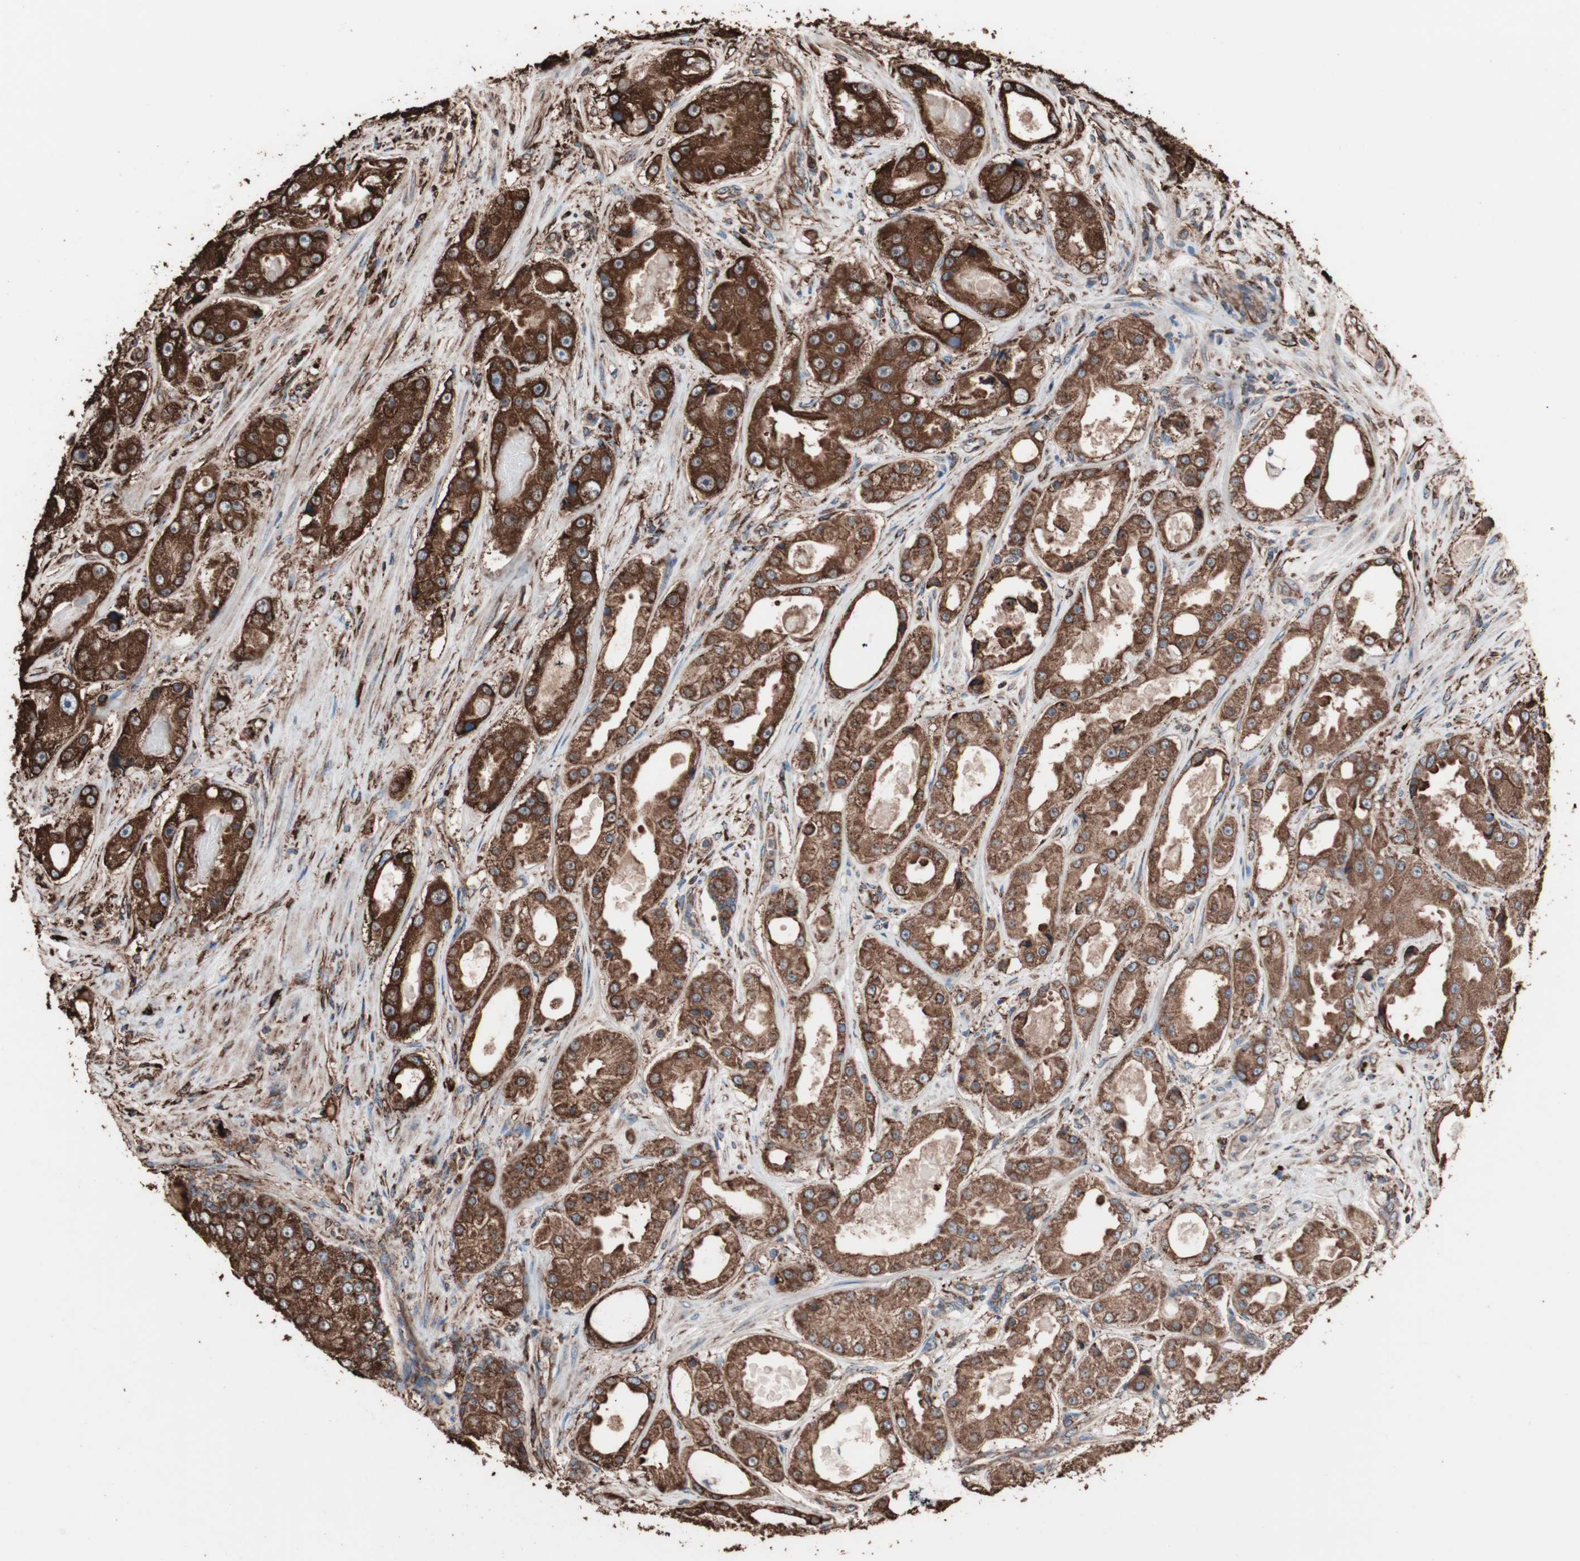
{"staining": {"intensity": "strong", "quantity": ">75%", "location": "cytoplasmic/membranous"}, "tissue": "prostate cancer", "cell_type": "Tumor cells", "image_type": "cancer", "snomed": [{"axis": "morphology", "description": "Adenocarcinoma, High grade"}, {"axis": "topography", "description": "Prostate"}], "caption": "A high amount of strong cytoplasmic/membranous staining is identified in about >75% of tumor cells in prostate cancer (adenocarcinoma (high-grade)) tissue.", "gene": "HSP90B1", "patient": {"sex": "male", "age": 73}}